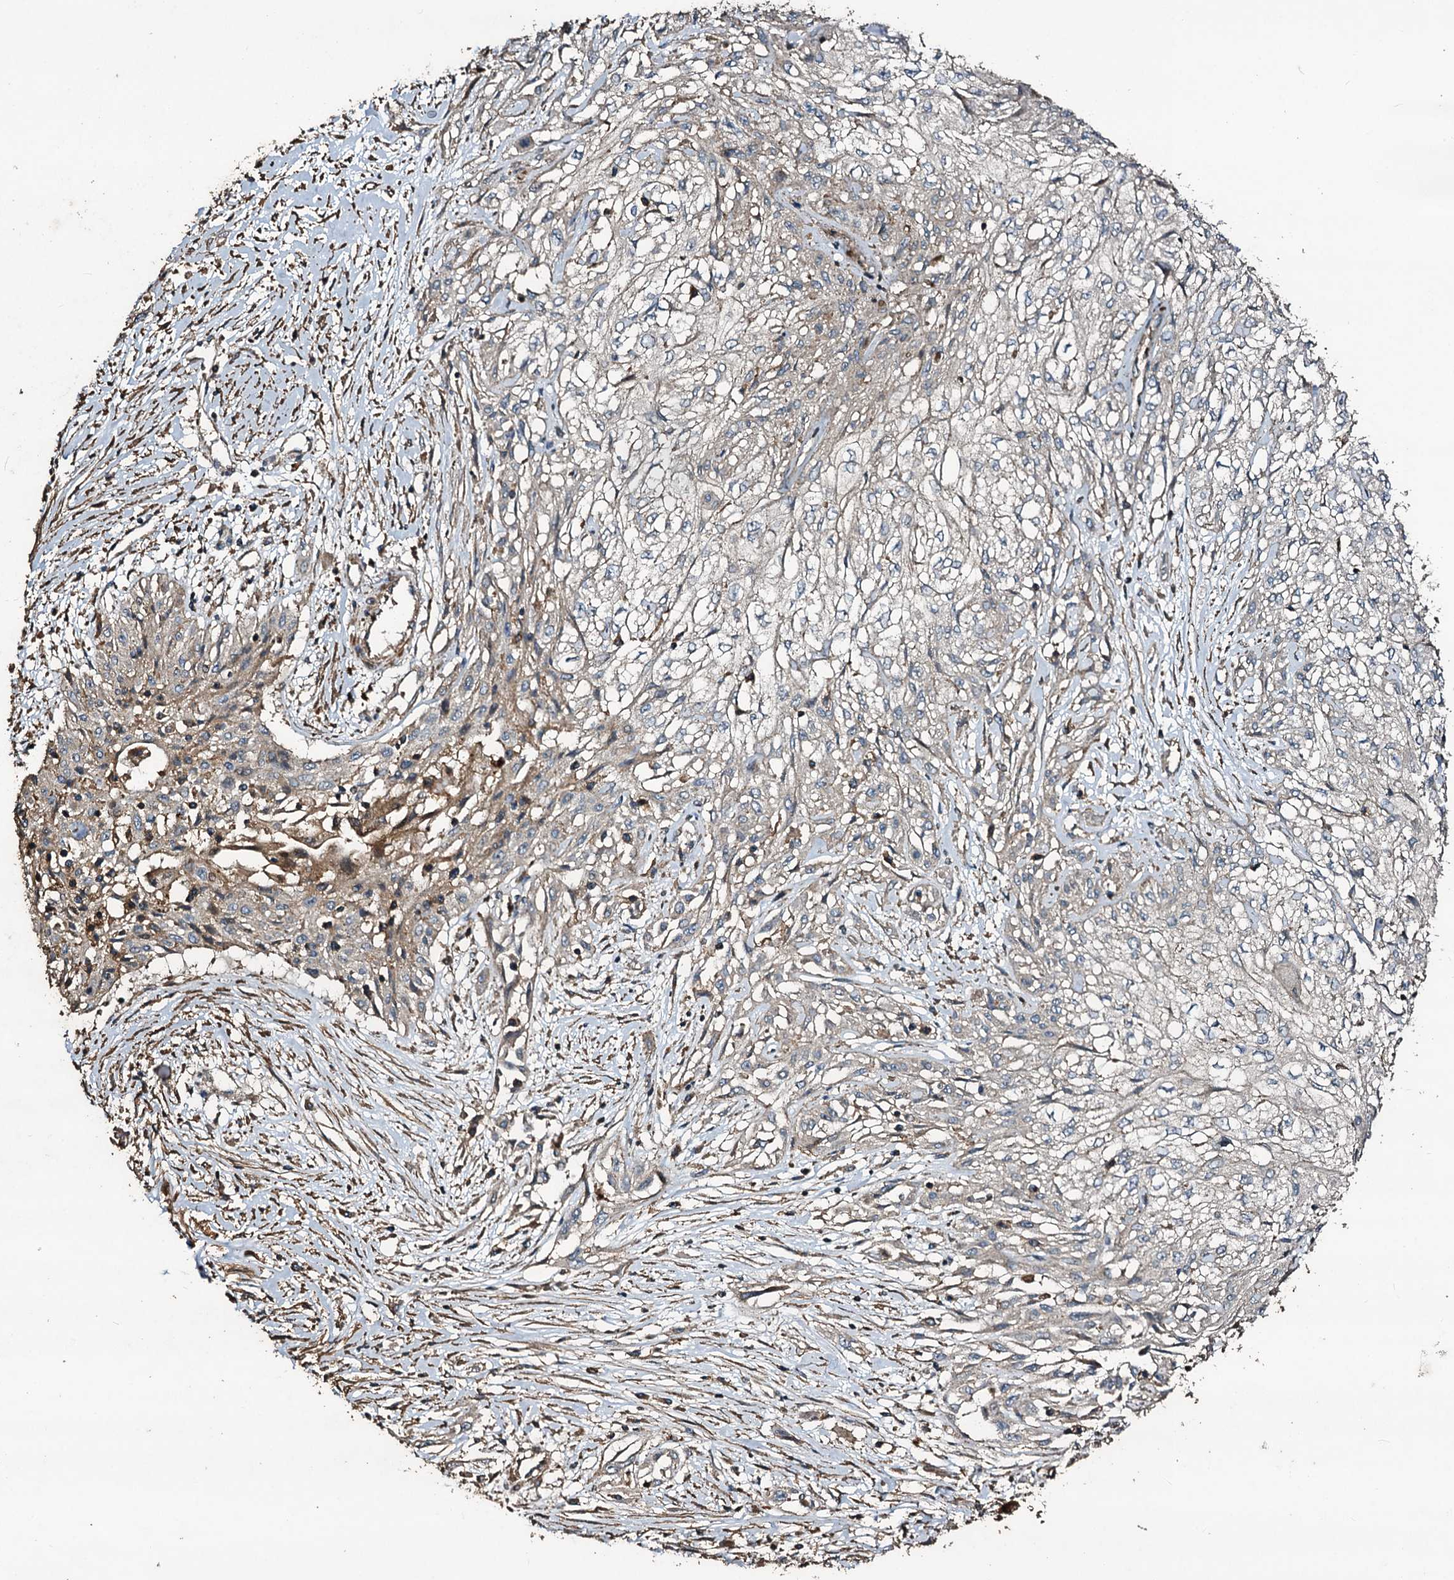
{"staining": {"intensity": "weak", "quantity": "<25%", "location": "cytoplasmic/membranous"}, "tissue": "skin cancer", "cell_type": "Tumor cells", "image_type": "cancer", "snomed": [{"axis": "morphology", "description": "Squamous cell carcinoma, NOS"}, {"axis": "morphology", "description": "Squamous cell carcinoma, metastatic, NOS"}, {"axis": "topography", "description": "Skin"}, {"axis": "topography", "description": "Lymph node"}], "caption": "Tumor cells show no significant positivity in metastatic squamous cell carcinoma (skin).", "gene": "NOTCH2NLA", "patient": {"sex": "male", "age": 75}}